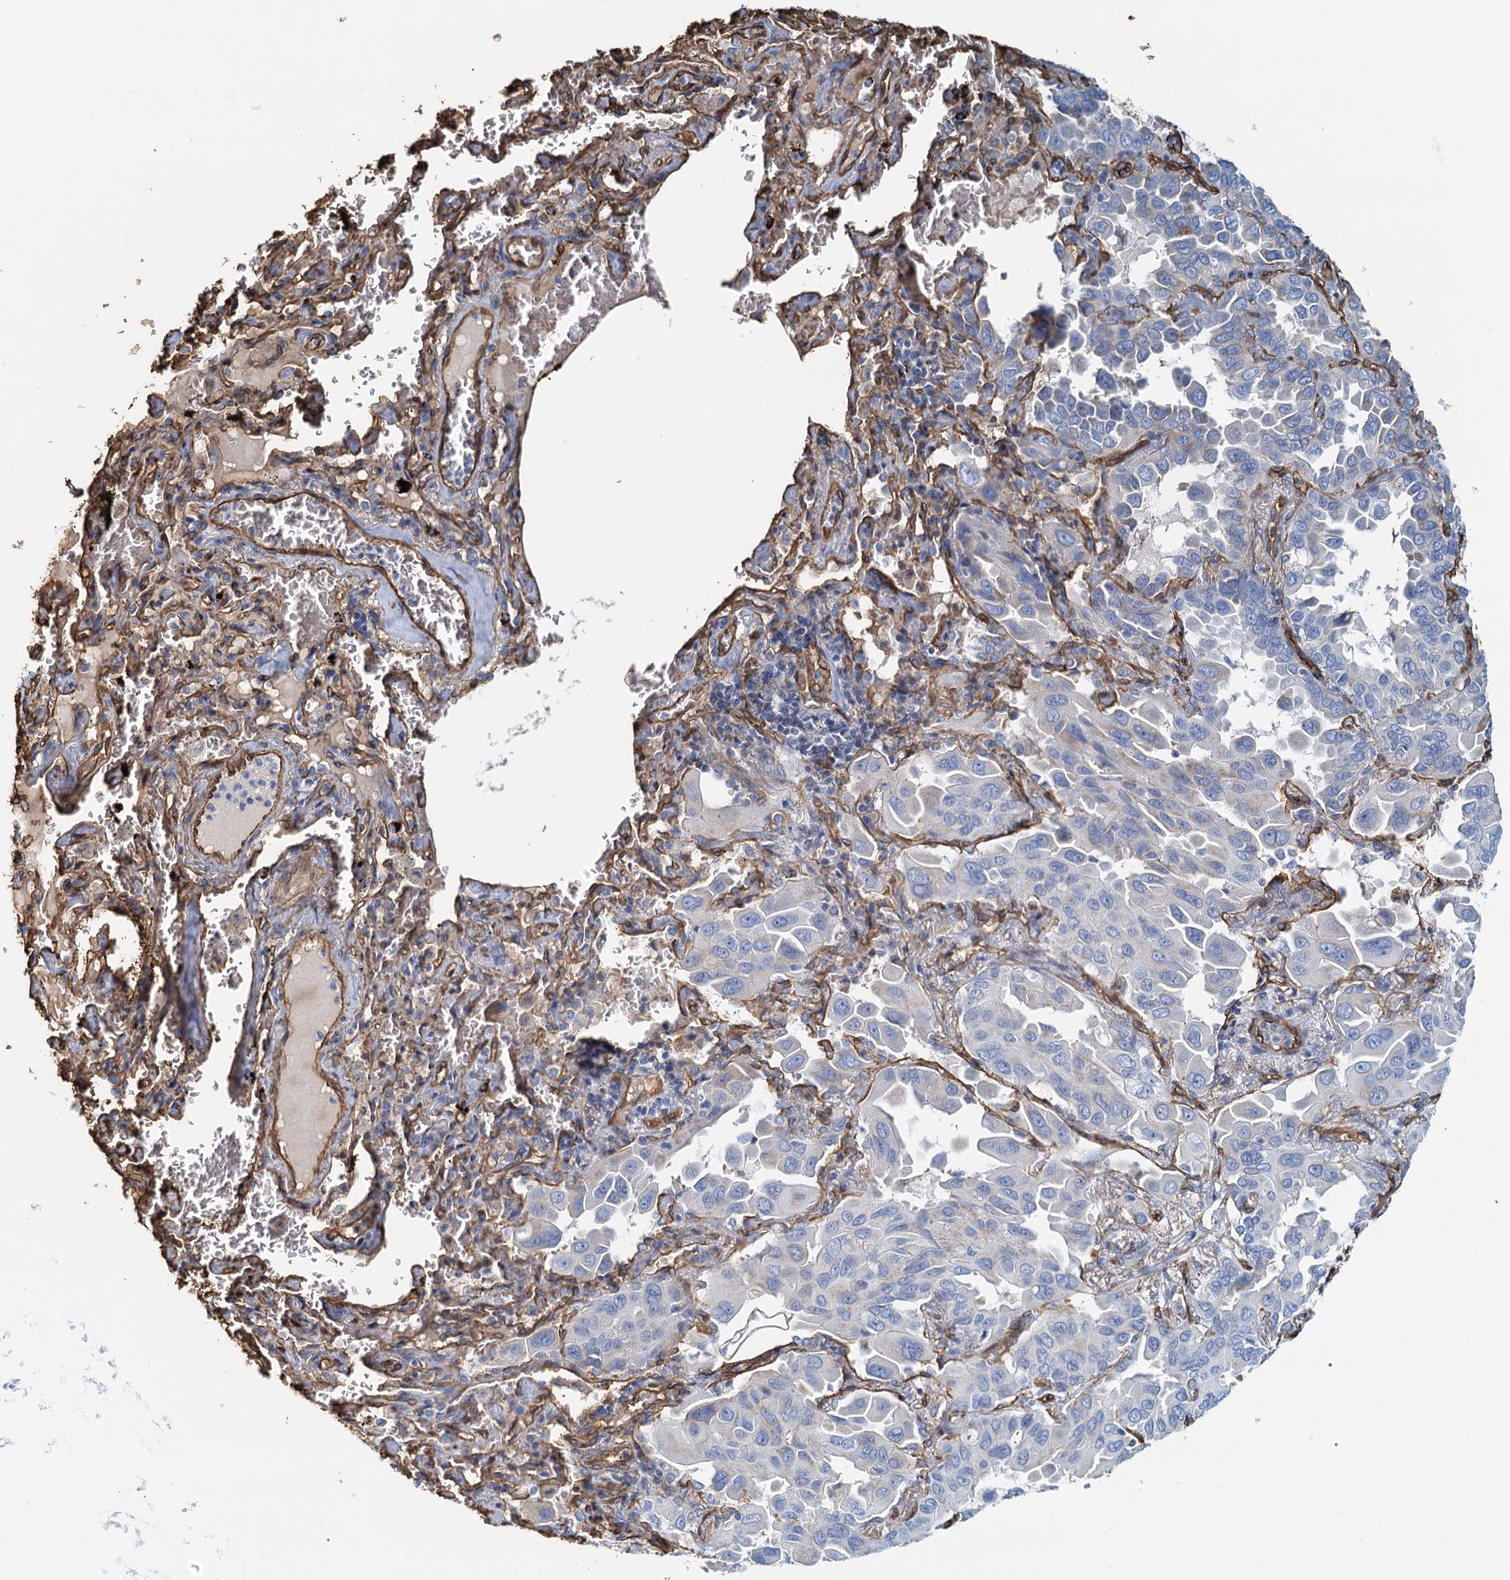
{"staining": {"intensity": "negative", "quantity": "none", "location": "none"}, "tissue": "lung cancer", "cell_type": "Tumor cells", "image_type": "cancer", "snomed": [{"axis": "morphology", "description": "Adenocarcinoma, NOS"}, {"axis": "topography", "description": "Lung"}], "caption": "IHC histopathology image of neoplastic tissue: lung cancer (adenocarcinoma) stained with DAB (3,3'-diaminobenzidine) shows no significant protein staining in tumor cells.", "gene": "DGKG", "patient": {"sex": "male", "age": 64}}